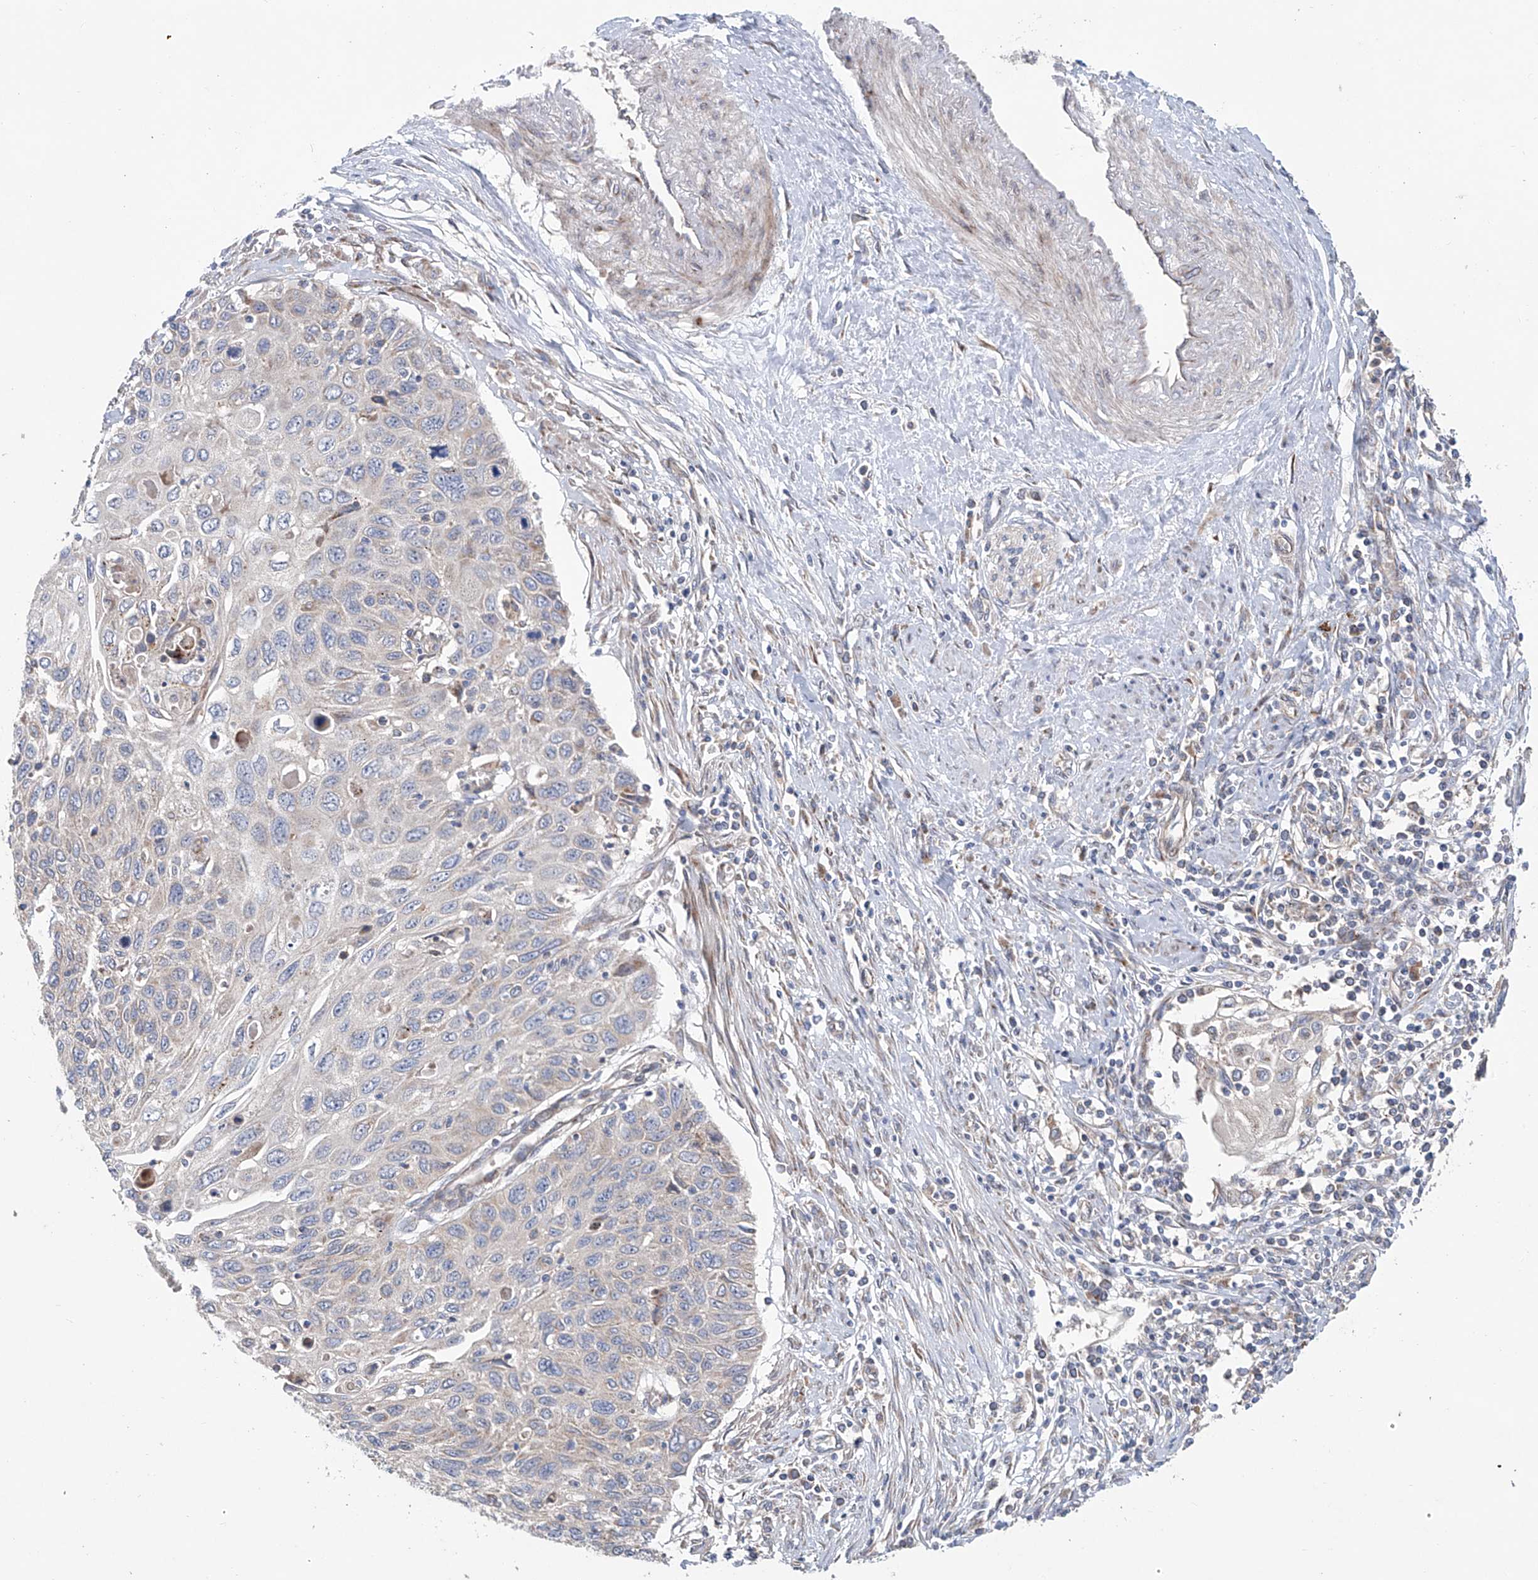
{"staining": {"intensity": "negative", "quantity": "none", "location": "none"}, "tissue": "cervical cancer", "cell_type": "Tumor cells", "image_type": "cancer", "snomed": [{"axis": "morphology", "description": "Squamous cell carcinoma, NOS"}, {"axis": "topography", "description": "Cervix"}], "caption": "Cervical cancer stained for a protein using immunohistochemistry (IHC) shows no positivity tumor cells.", "gene": "KLC4", "patient": {"sex": "female", "age": 70}}